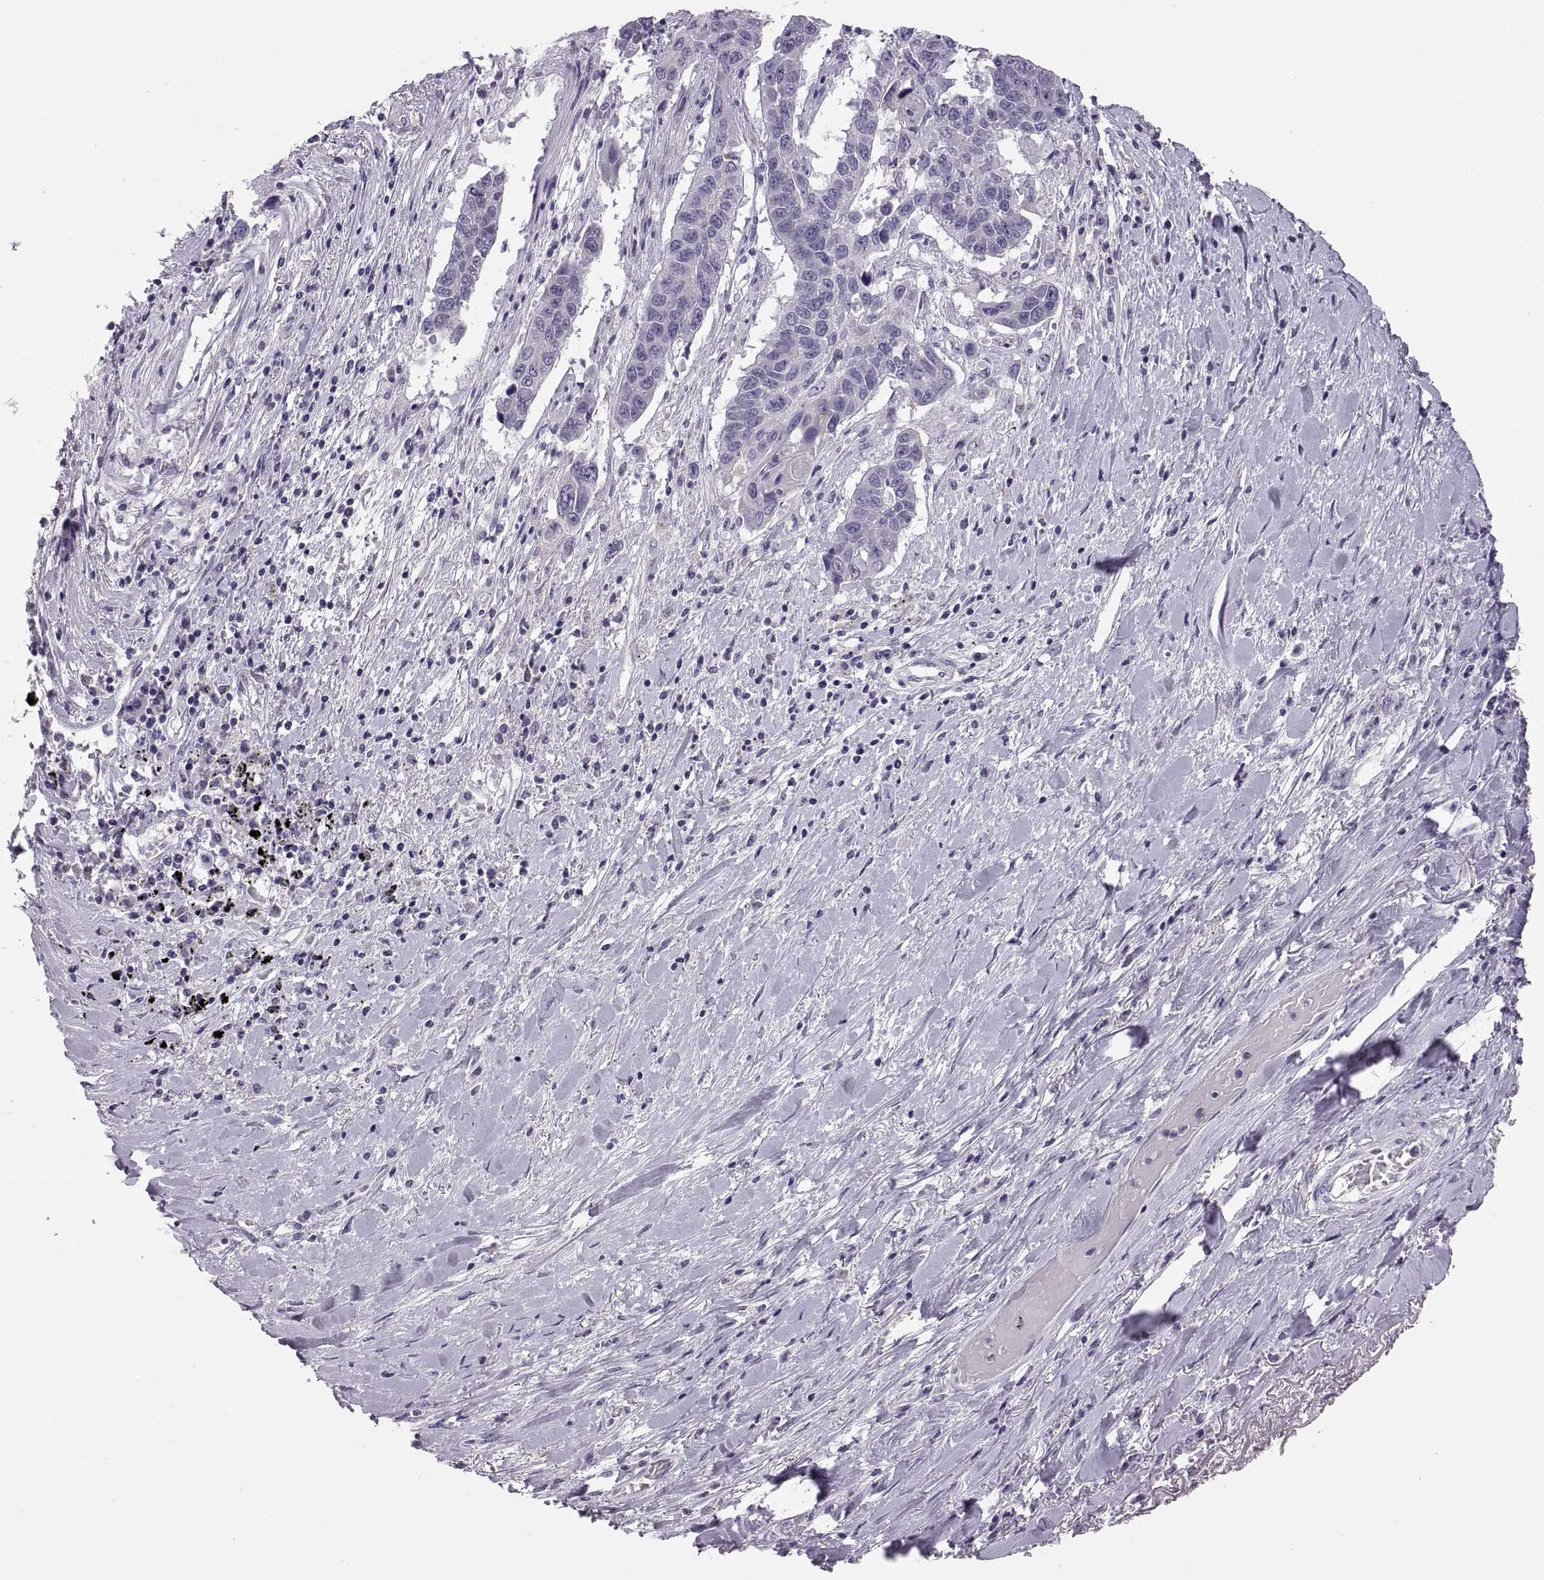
{"staining": {"intensity": "negative", "quantity": "none", "location": "none"}, "tissue": "lung cancer", "cell_type": "Tumor cells", "image_type": "cancer", "snomed": [{"axis": "morphology", "description": "Squamous cell carcinoma, NOS"}, {"axis": "topography", "description": "Lung"}], "caption": "This is an IHC photomicrograph of human lung cancer. There is no positivity in tumor cells.", "gene": "ADH6", "patient": {"sex": "male", "age": 73}}